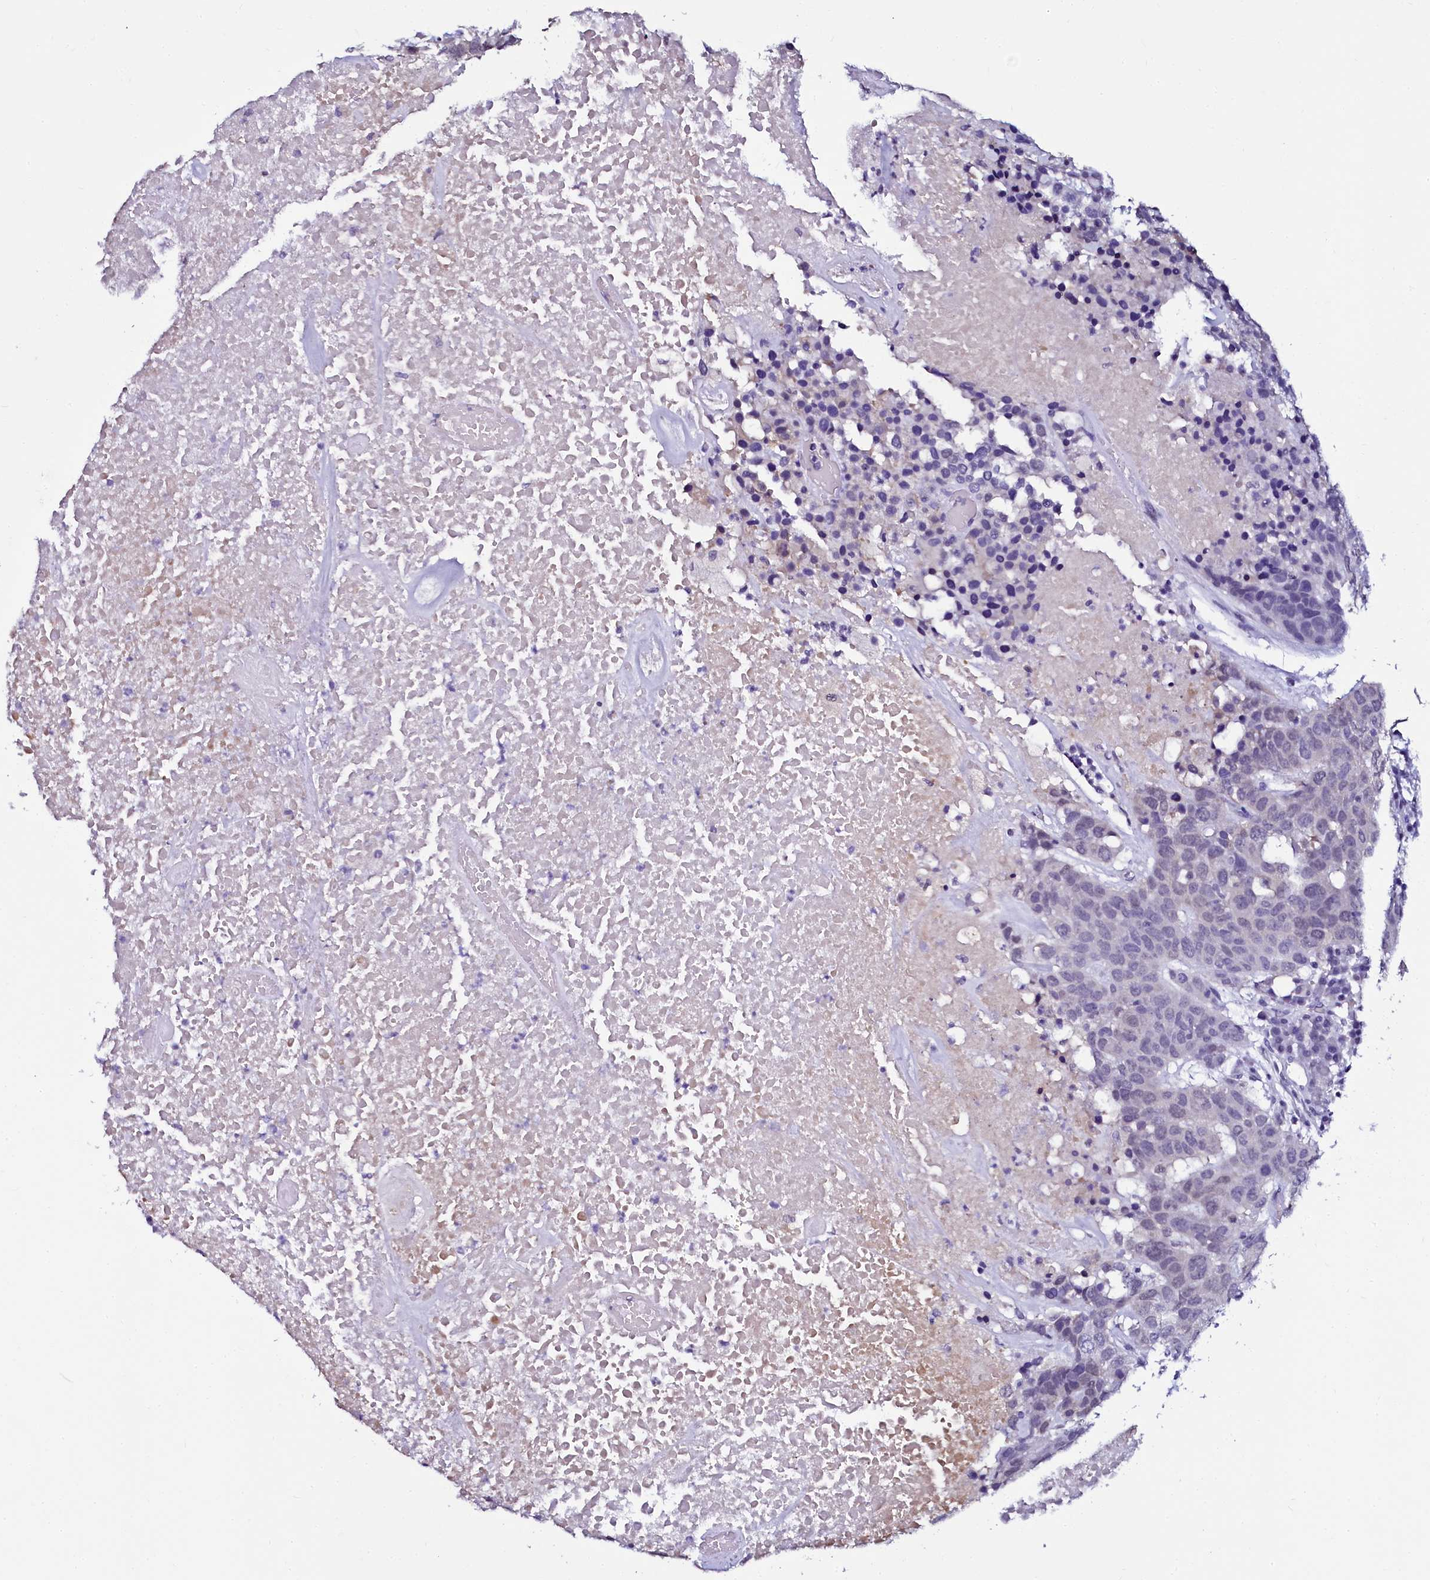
{"staining": {"intensity": "negative", "quantity": "none", "location": "none"}, "tissue": "head and neck cancer", "cell_type": "Tumor cells", "image_type": "cancer", "snomed": [{"axis": "morphology", "description": "Squamous cell carcinoma, NOS"}, {"axis": "topography", "description": "Head-Neck"}], "caption": "Head and neck squamous cell carcinoma was stained to show a protein in brown. There is no significant positivity in tumor cells.", "gene": "SORD", "patient": {"sex": "male", "age": 66}}